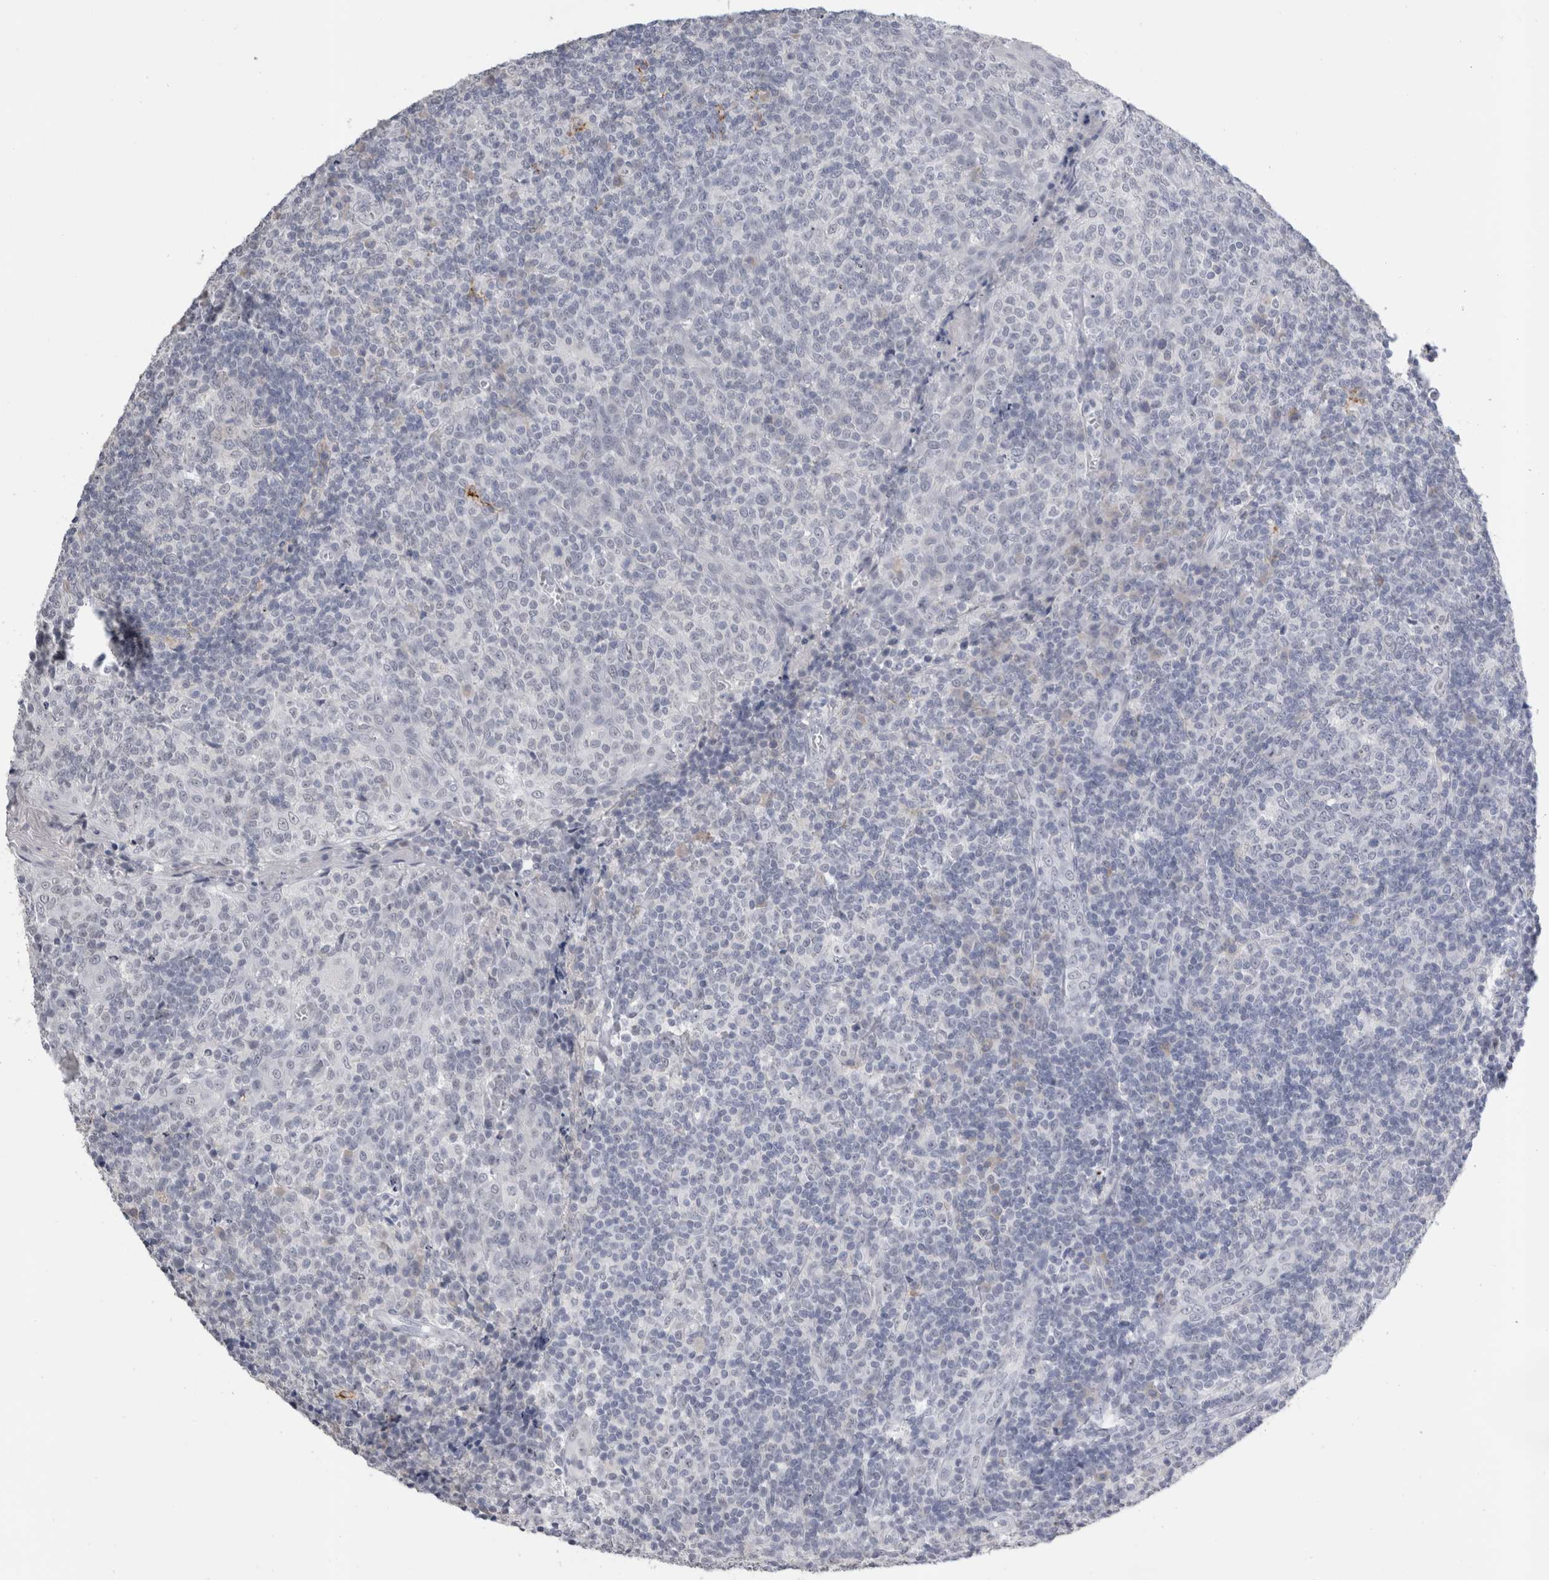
{"staining": {"intensity": "negative", "quantity": "none", "location": "none"}, "tissue": "tonsil", "cell_type": "Germinal center cells", "image_type": "normal", "snomed": [{"axis": "morphology", "description": "Normal tissue, NOS"}, {"axis": "topography", "description": "Tonsil"}], "caption": "There is no significant expression in germinal center cells of tonsil. (Stains: DAB (3,3'-diaminobenzidine) immunohistochemistry (IHC) with hematoxylin counter stain, Microscopy: brightfield microscopy at high magnification).", "gene": "CADM3", "patient": {"sex": "female", "age": 19}}